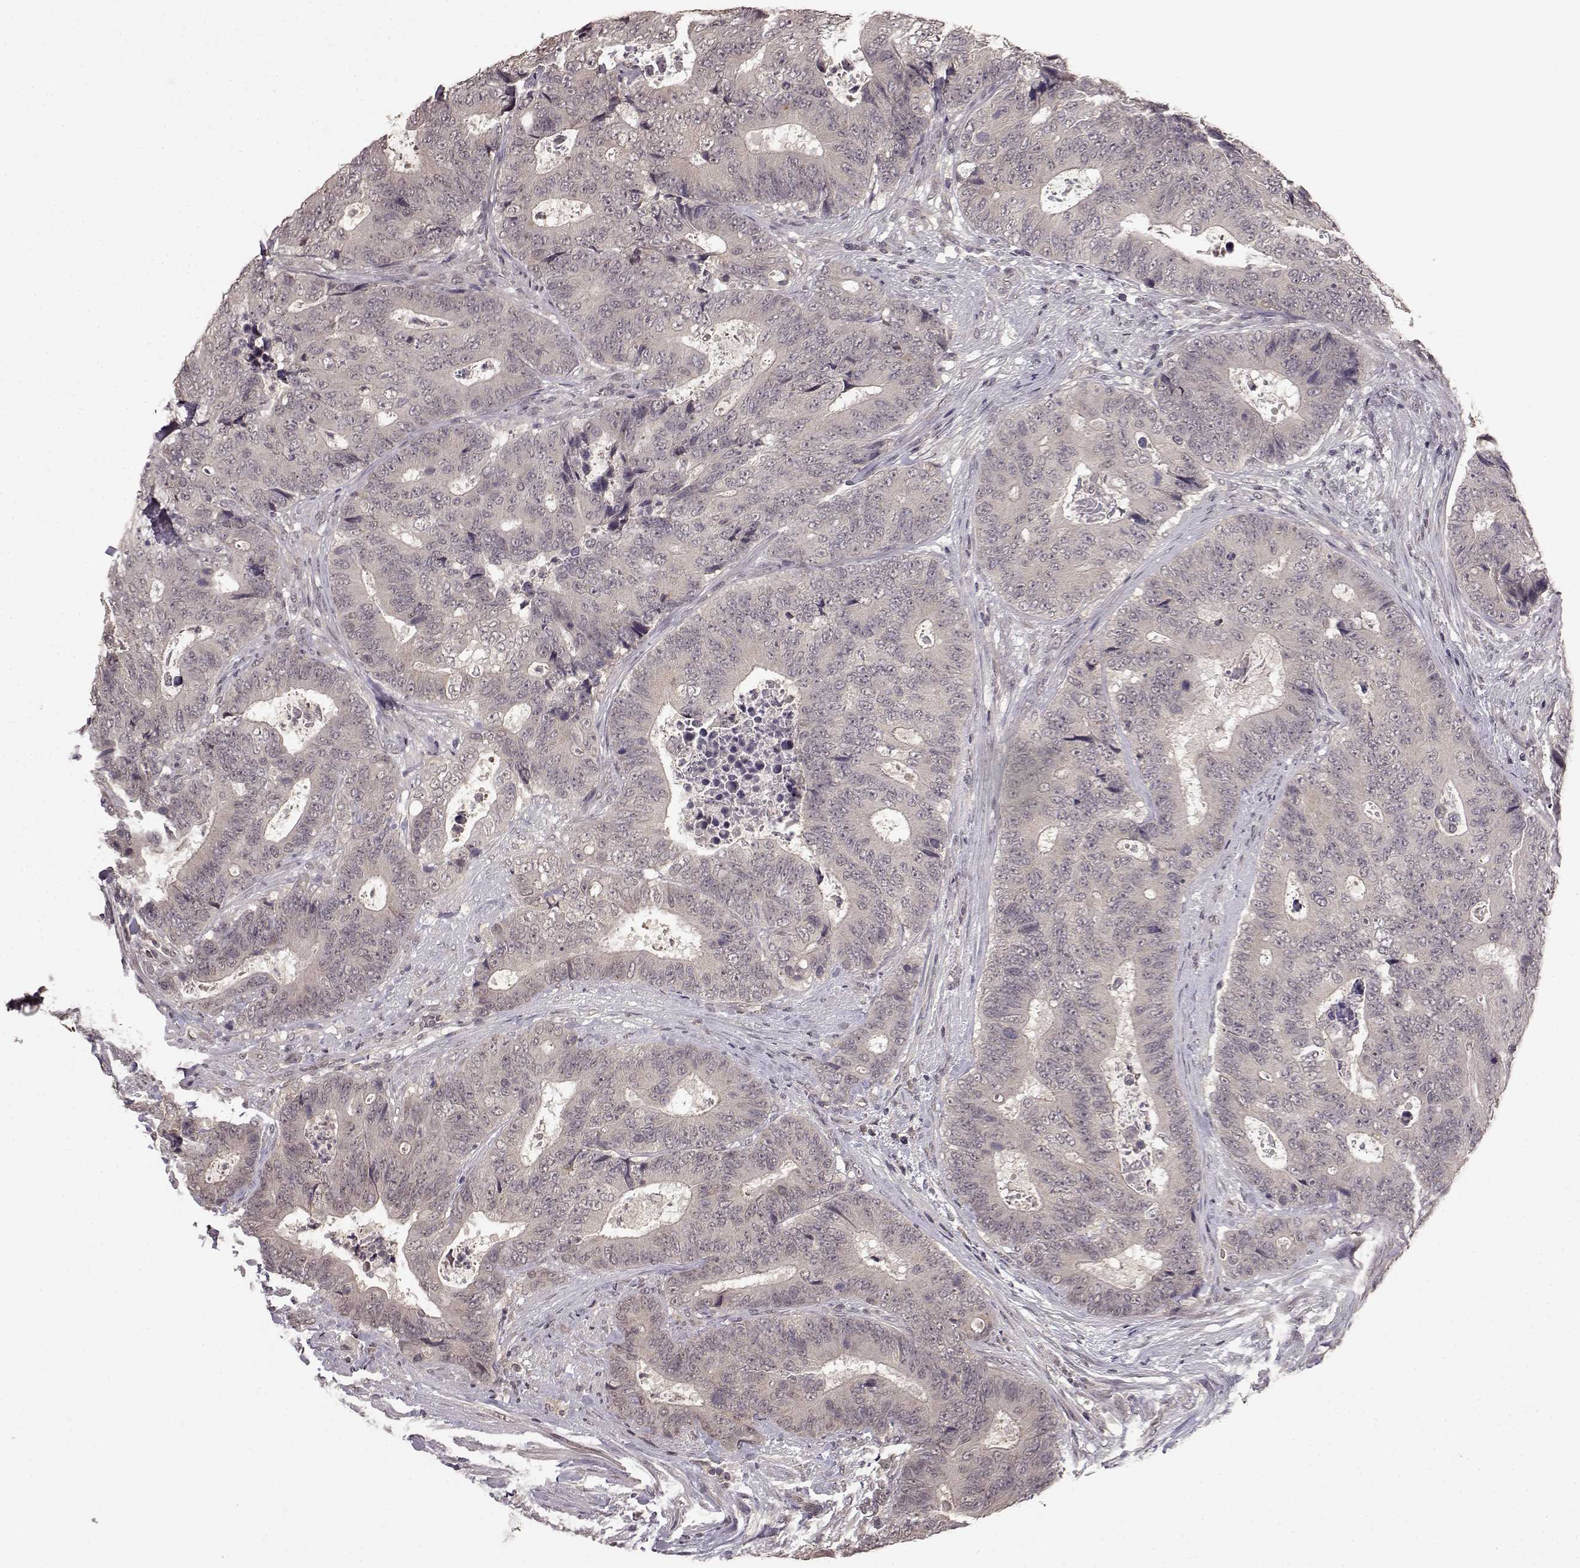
{"staining": {"intensity": "negative", "quantity": "none", "location": "none"}, "tissue": "colorectal cancer", "cell_type": "Tumor cells", "image_type": "cancer", "snomed": [{"axis": "morphology", "description": "Adenocarcinoma, NOS"}, {"axis": "topography", "description": "Colon"}], "caption": "Immunohistochemistry micrograph of neoplastic tissue: human colorectal adenocarcinoma stained with DAB (3,3'-diaminobenzidine) exhibits no significant protein expression in tumor cells. (Stains: DAB (3,3'-diaminobenzidine) immunohistochemistry (IHC) with hematoxylin counter stain, Microscopy: brightfield microscopy at high magnification).", "gene": "NTRK2", "patient": {"sex": "female", "age": 48}}